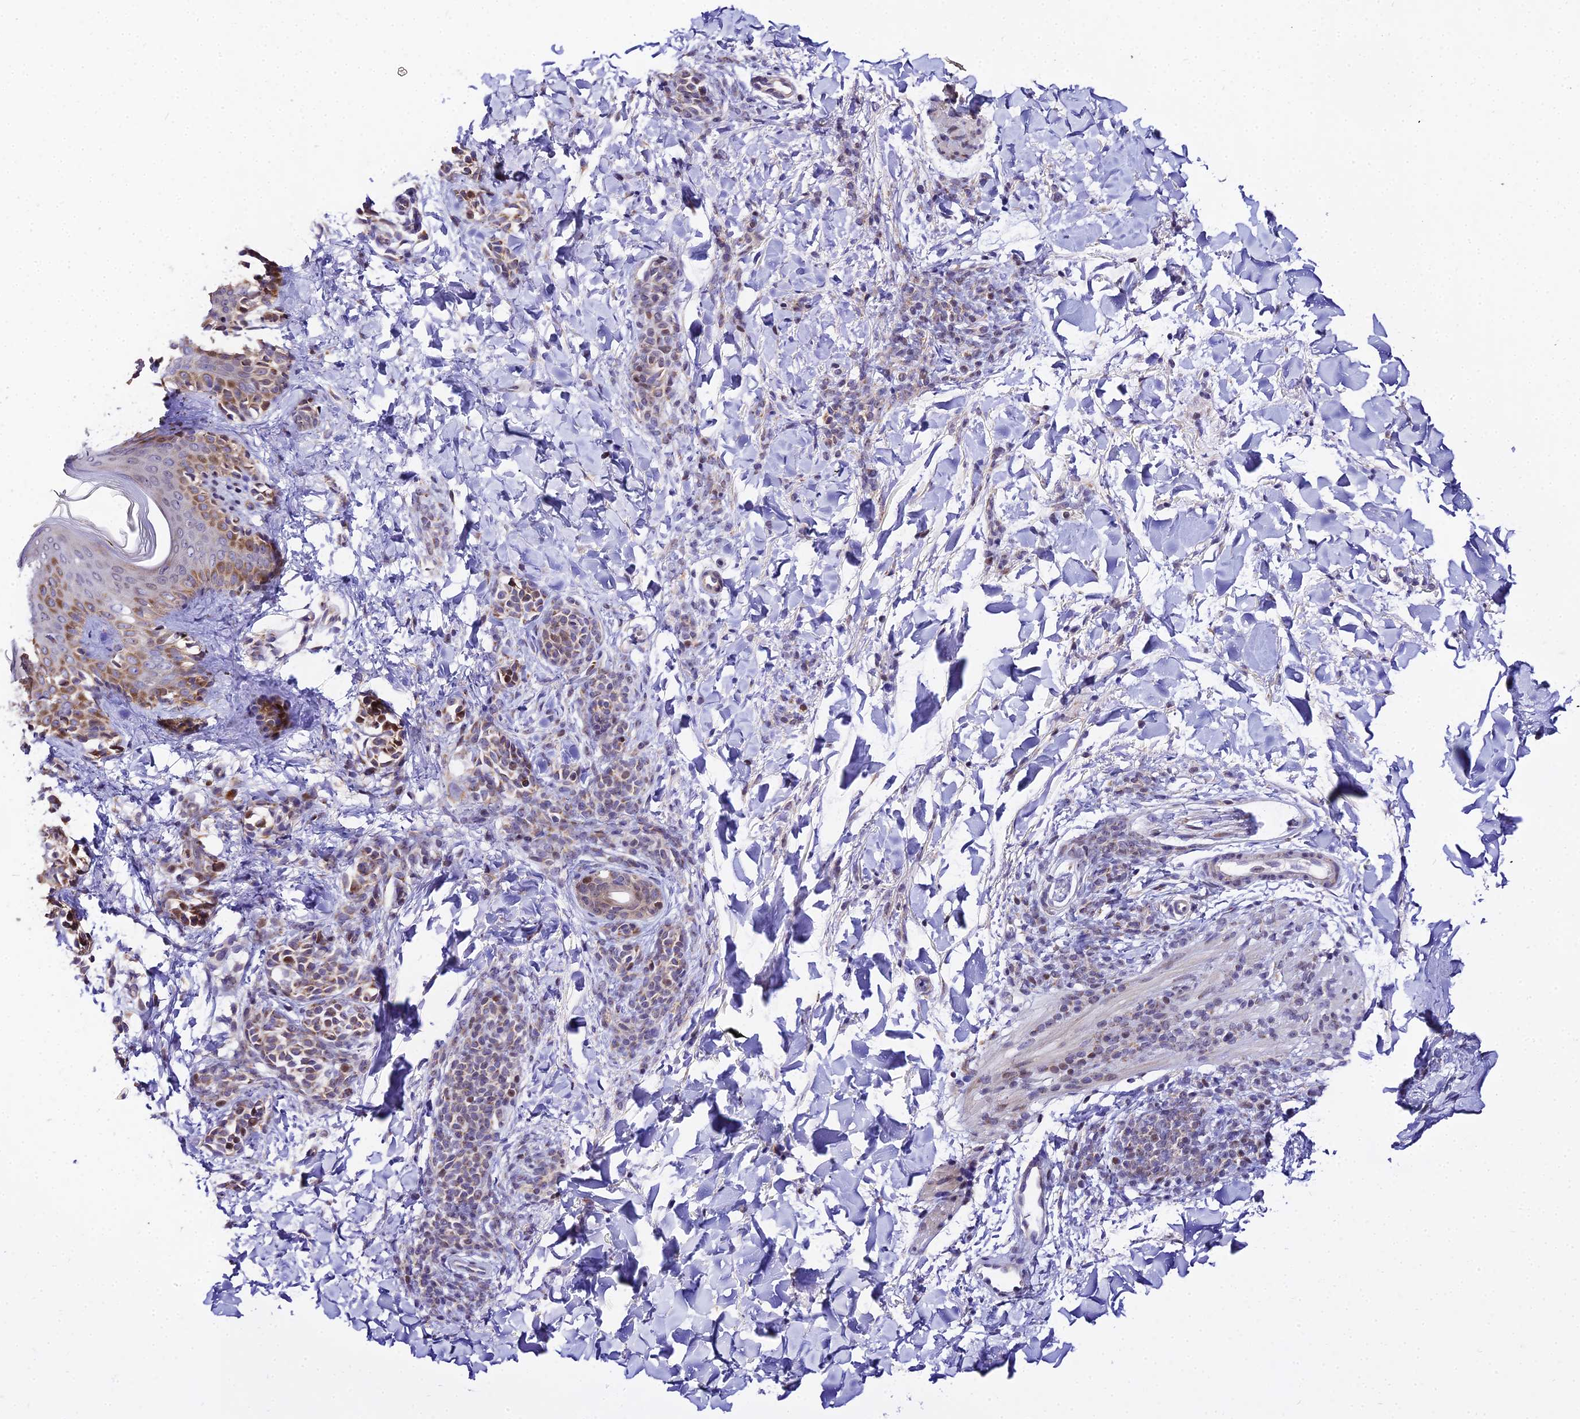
{"staining": {"intensity": "negative", "quantity": "none", "location": "none"}, "tissue": "skin", "cell_type": "Fibroblasts", "image_type": "normal", "snomed": [{"axis": "morphology", "description": "Normal tissue, NOS"}, {"axis": "topography", "description": "Skin"}], "caption": "The immunohistochemistry photomicrograph has no significant positivity in fibroblasts of skin. (Immunohistochemistry, brightfield microscopy, high magnification).", "gene": "ATP5PB", "patient": {"sex": "male", "age": 16}}